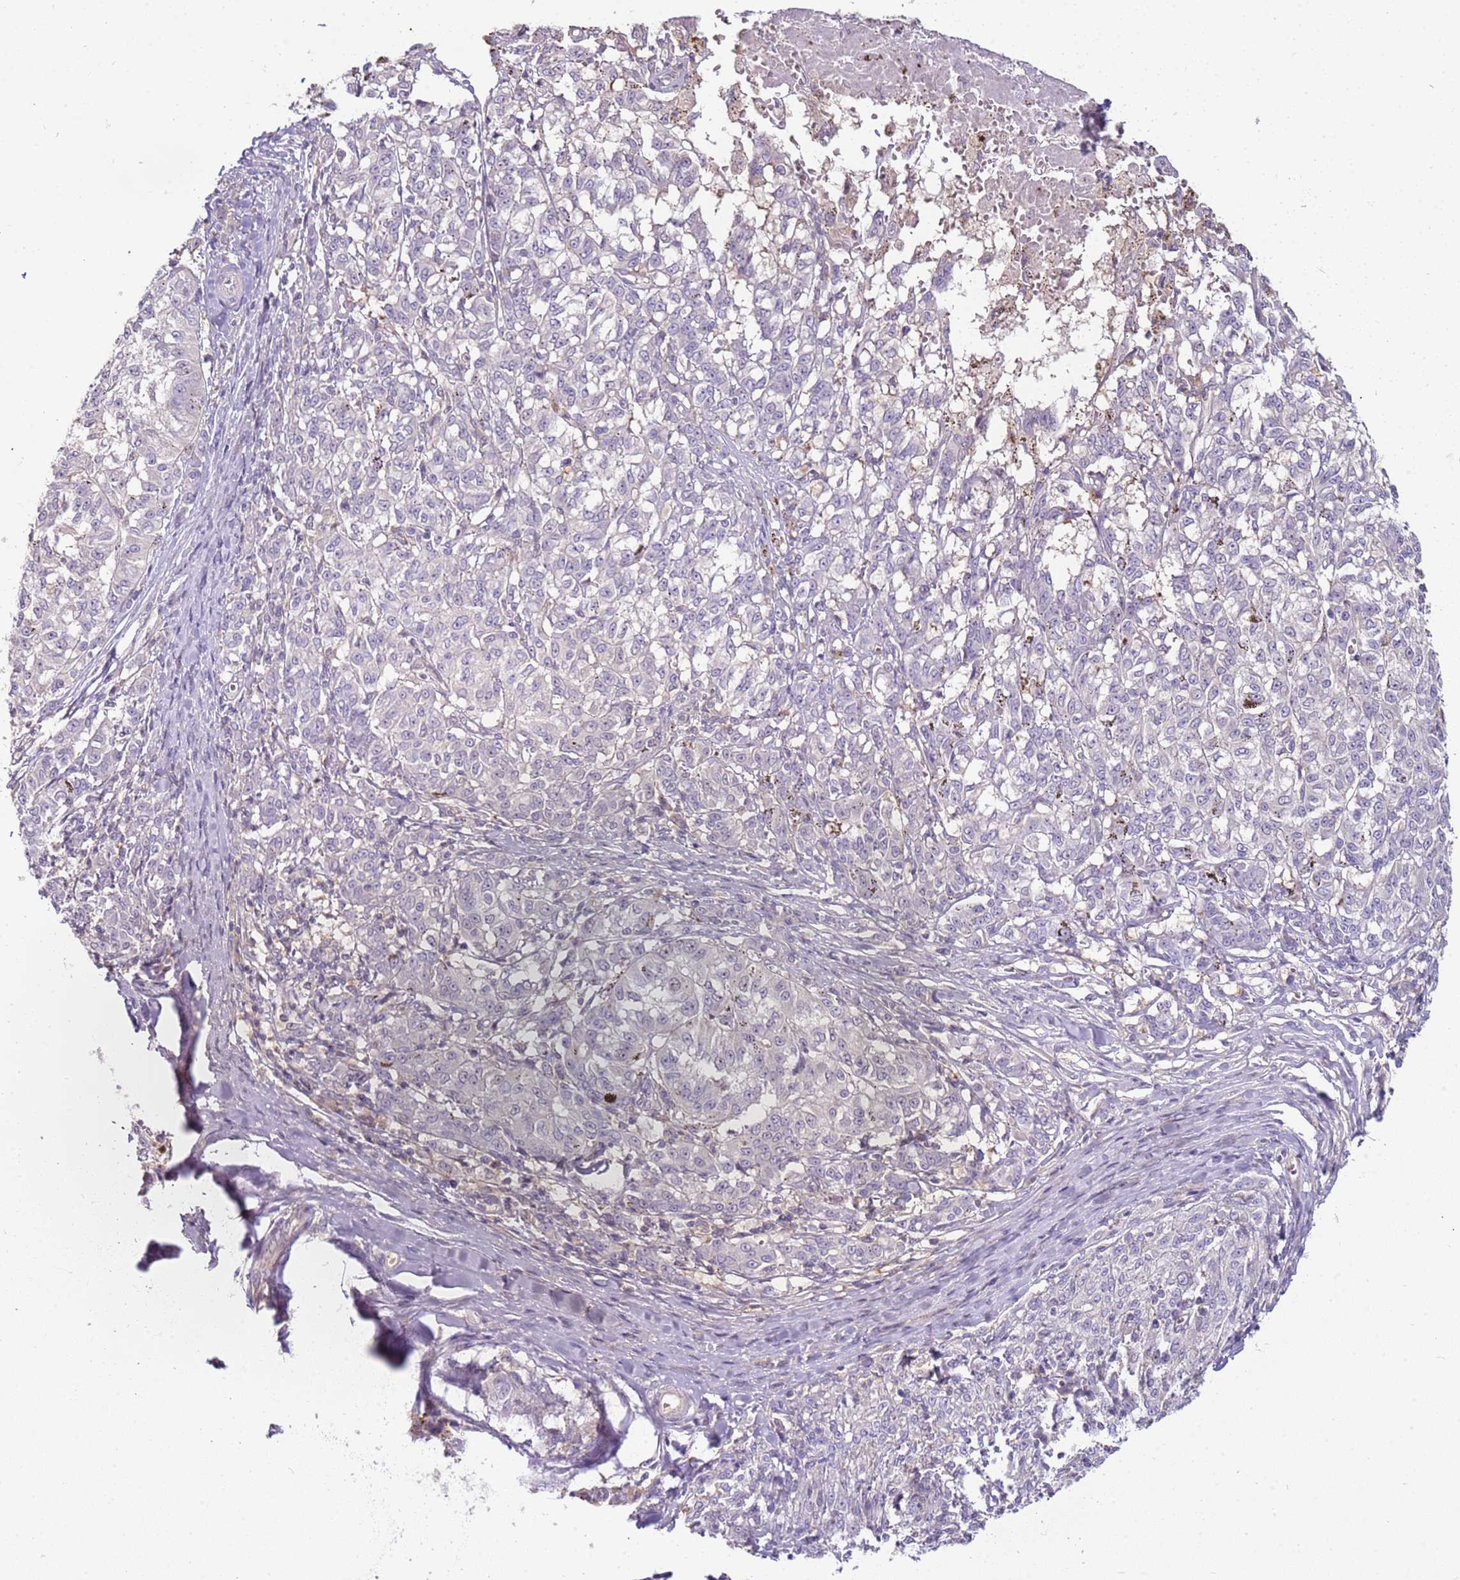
{"staining": {"intensity": "negative", "quantity": "none", "location": "none"}, "tissue": "melanoma", "cell_type": "Tumor cells", "image_type": "cancer", "snomed": [{"axis": "morphology", "description": "Malignant melanoma, NOS"}, {"axis": "topography", "description": "Skin"}], "caption": "Tumor cells show no significant positivity in malignant melanoma. The staining is performed using DAB brown chromogen with nuclei counter-stained in using hematoxylin.", "gene": "ARHGAP5", "patient": {"sex": "female", "age": 72}}